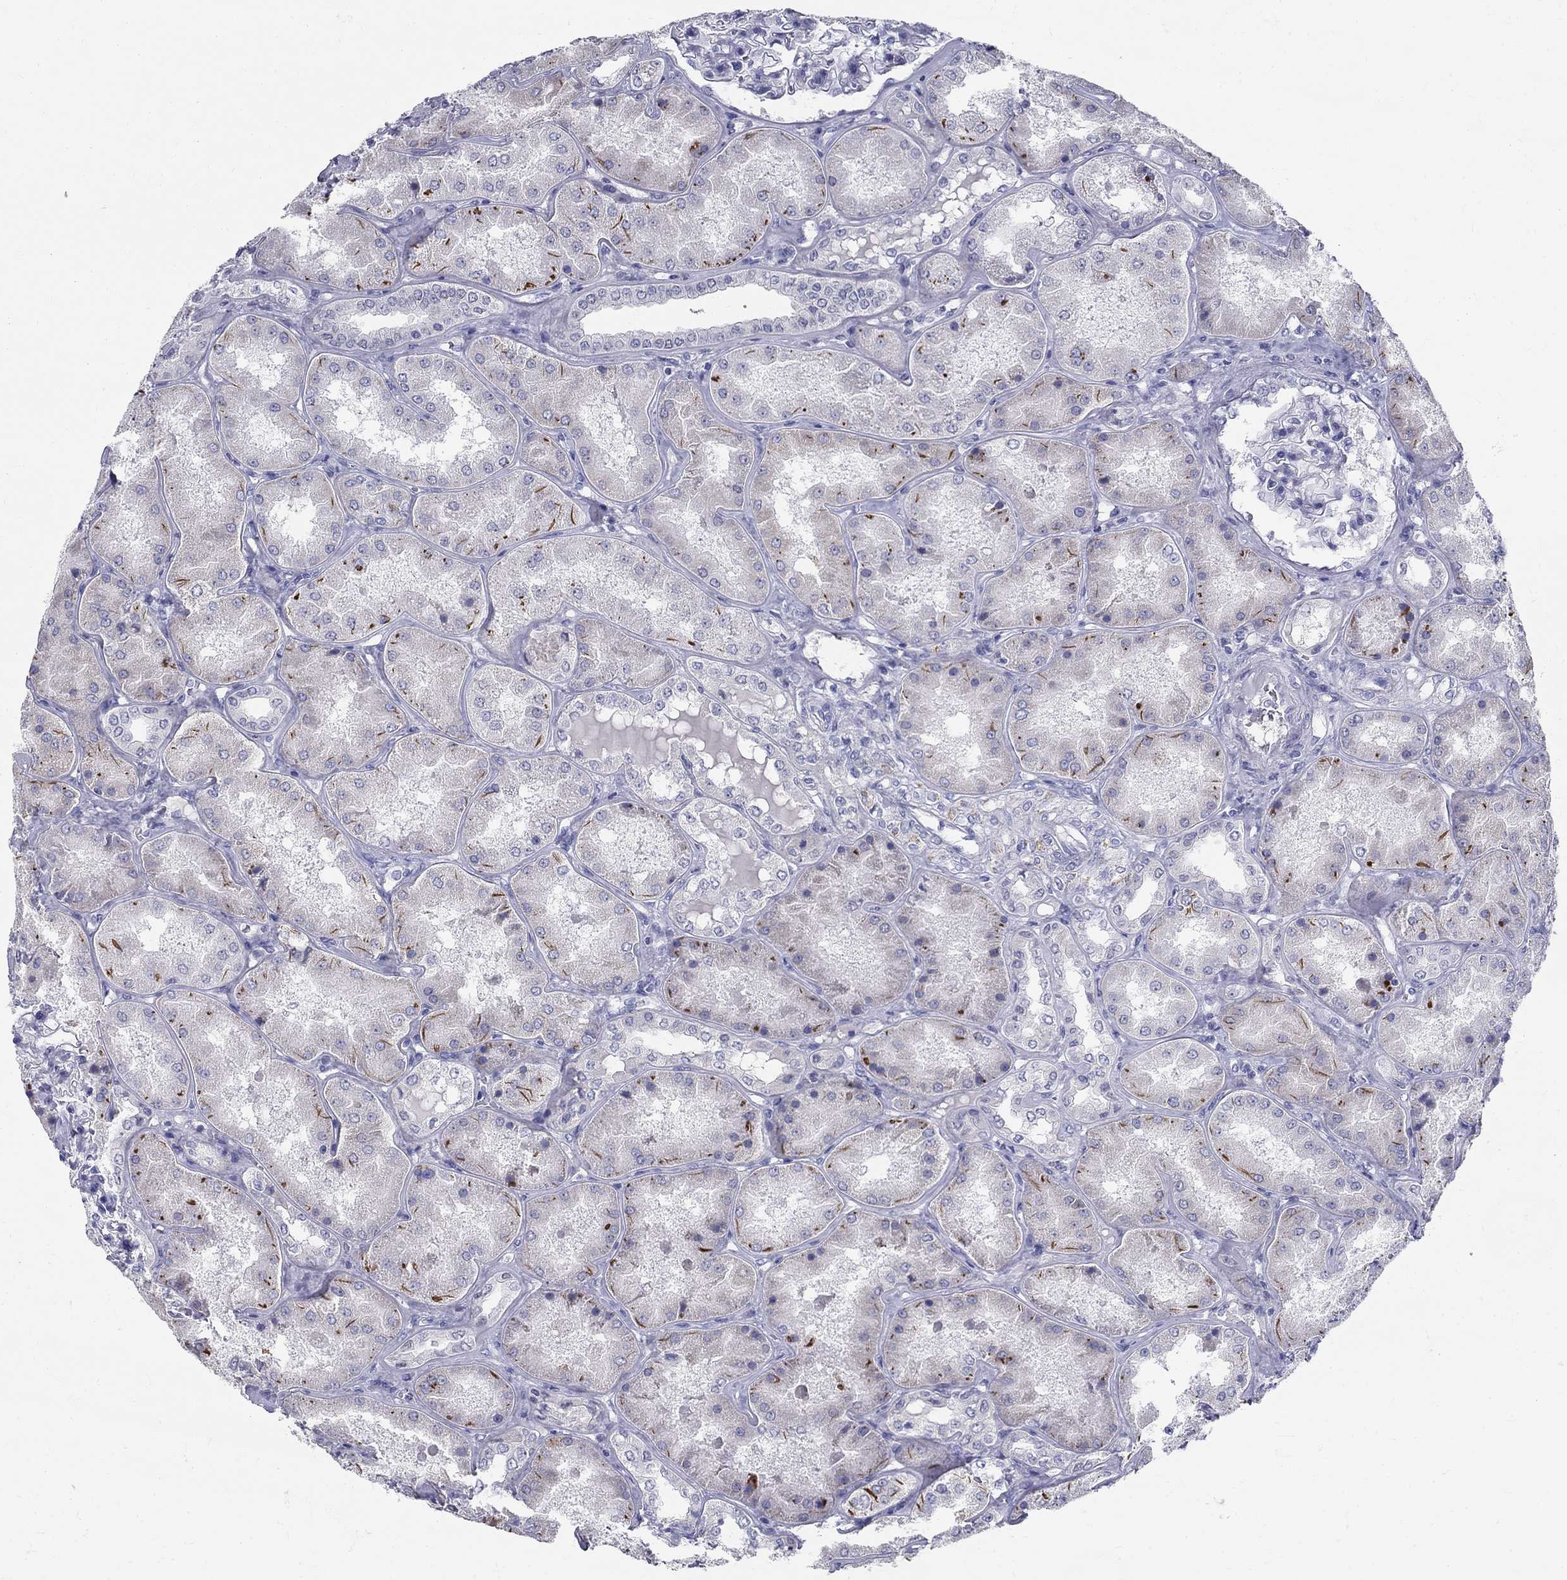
{"staining": {"intensity": "negative", "quantity": "none", "location": "none"}, "tissue": "kidney", "cell_type": "Cells in glomeruli", "image_type": "normal", "snomed": [{"axis": "morphology", "description": "Normal tissue, NOS"}, {"axis": "topography", "description": "Kidney"}], "caption": "Kidney was stained to show a protein in brown. There is no significant expression in cells in glomeruli. (DAB (3,3'-diaminobenzidine) IHC, high magnification).", "gene": "ENSG00000290147", "patient": {"sex": "female", "age": 56}}